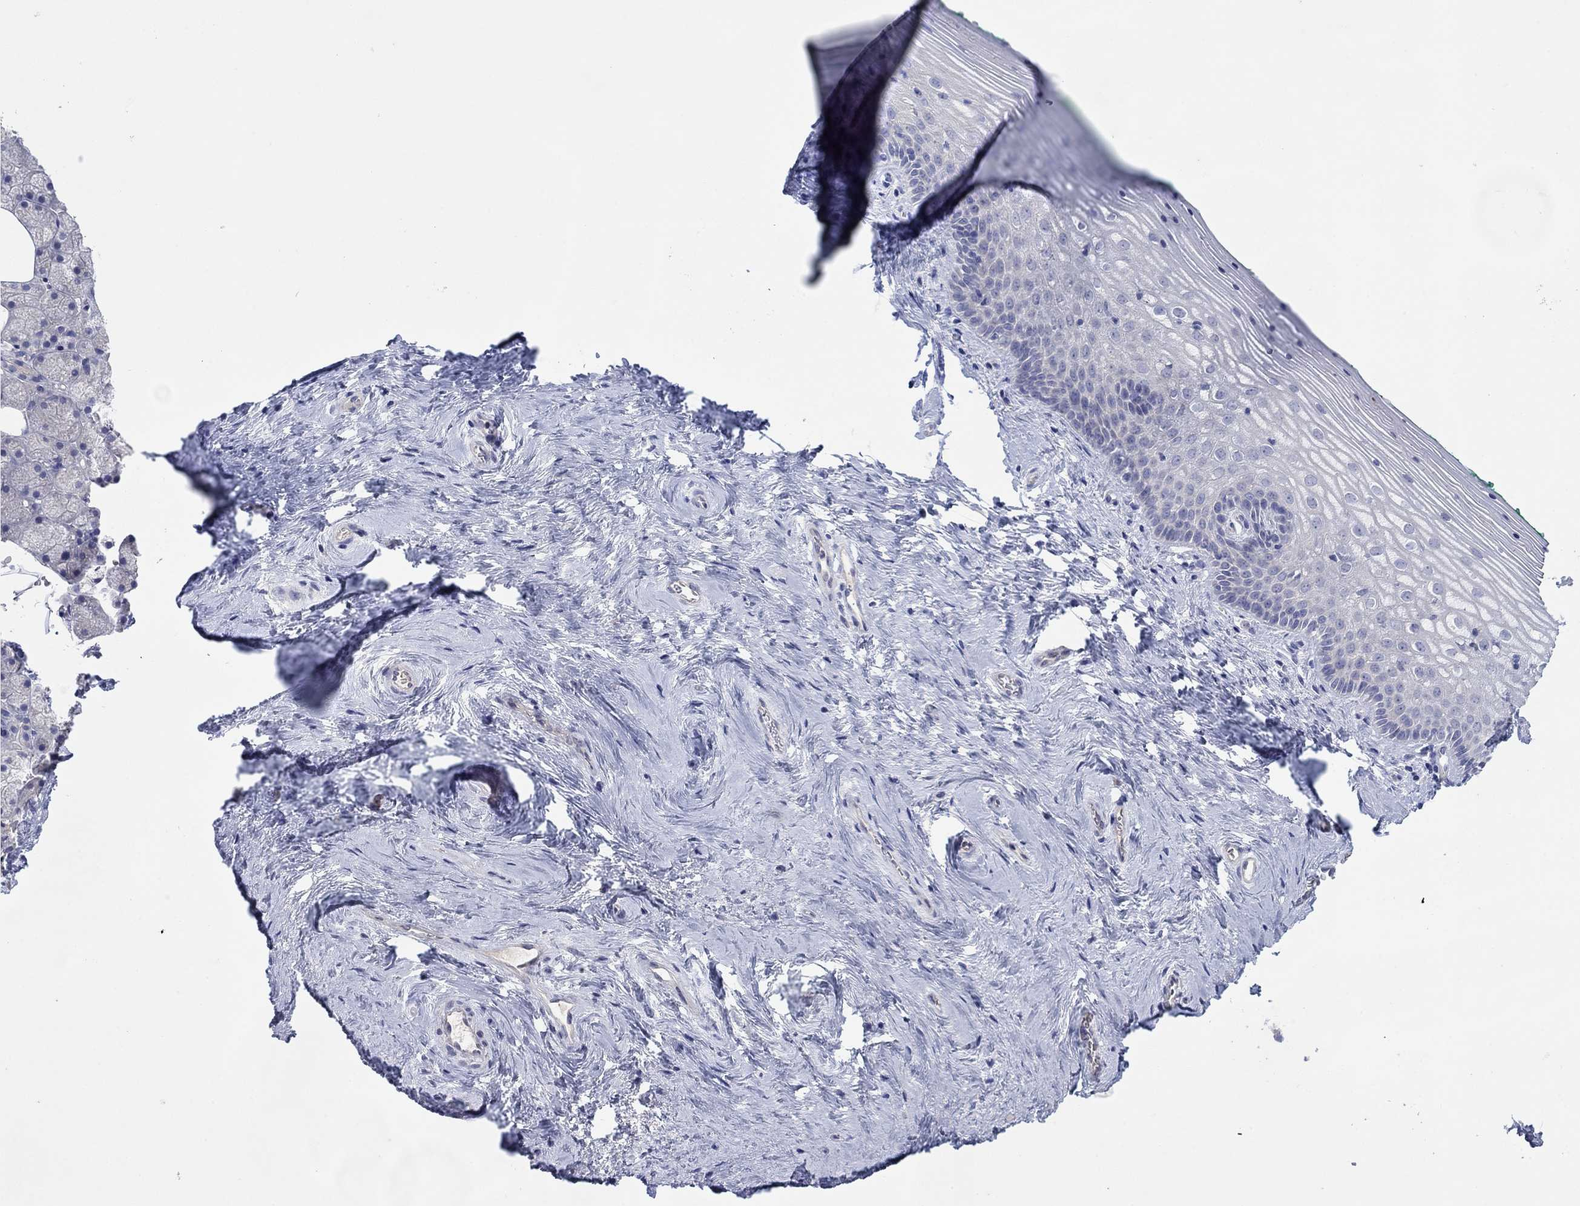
{"staining": {"intensity": "negative", "quantity": "none", "location": "none"}, "tissue": "vagina", "cell_type": "Squamous epithelial cells", "image_type": "normal", "snomed": [{"axis": "morphology", "description": "Normal tissue, NOS"}, {"axis": "topography", "description": "Vagina"}], "caption": "DAB immunohistochemical staining of unremarkable human vagina shows no significant staining in squamous epithelial cells.", "gene": "PLCL2", "patient": {"sex": "female", "age": 45}}